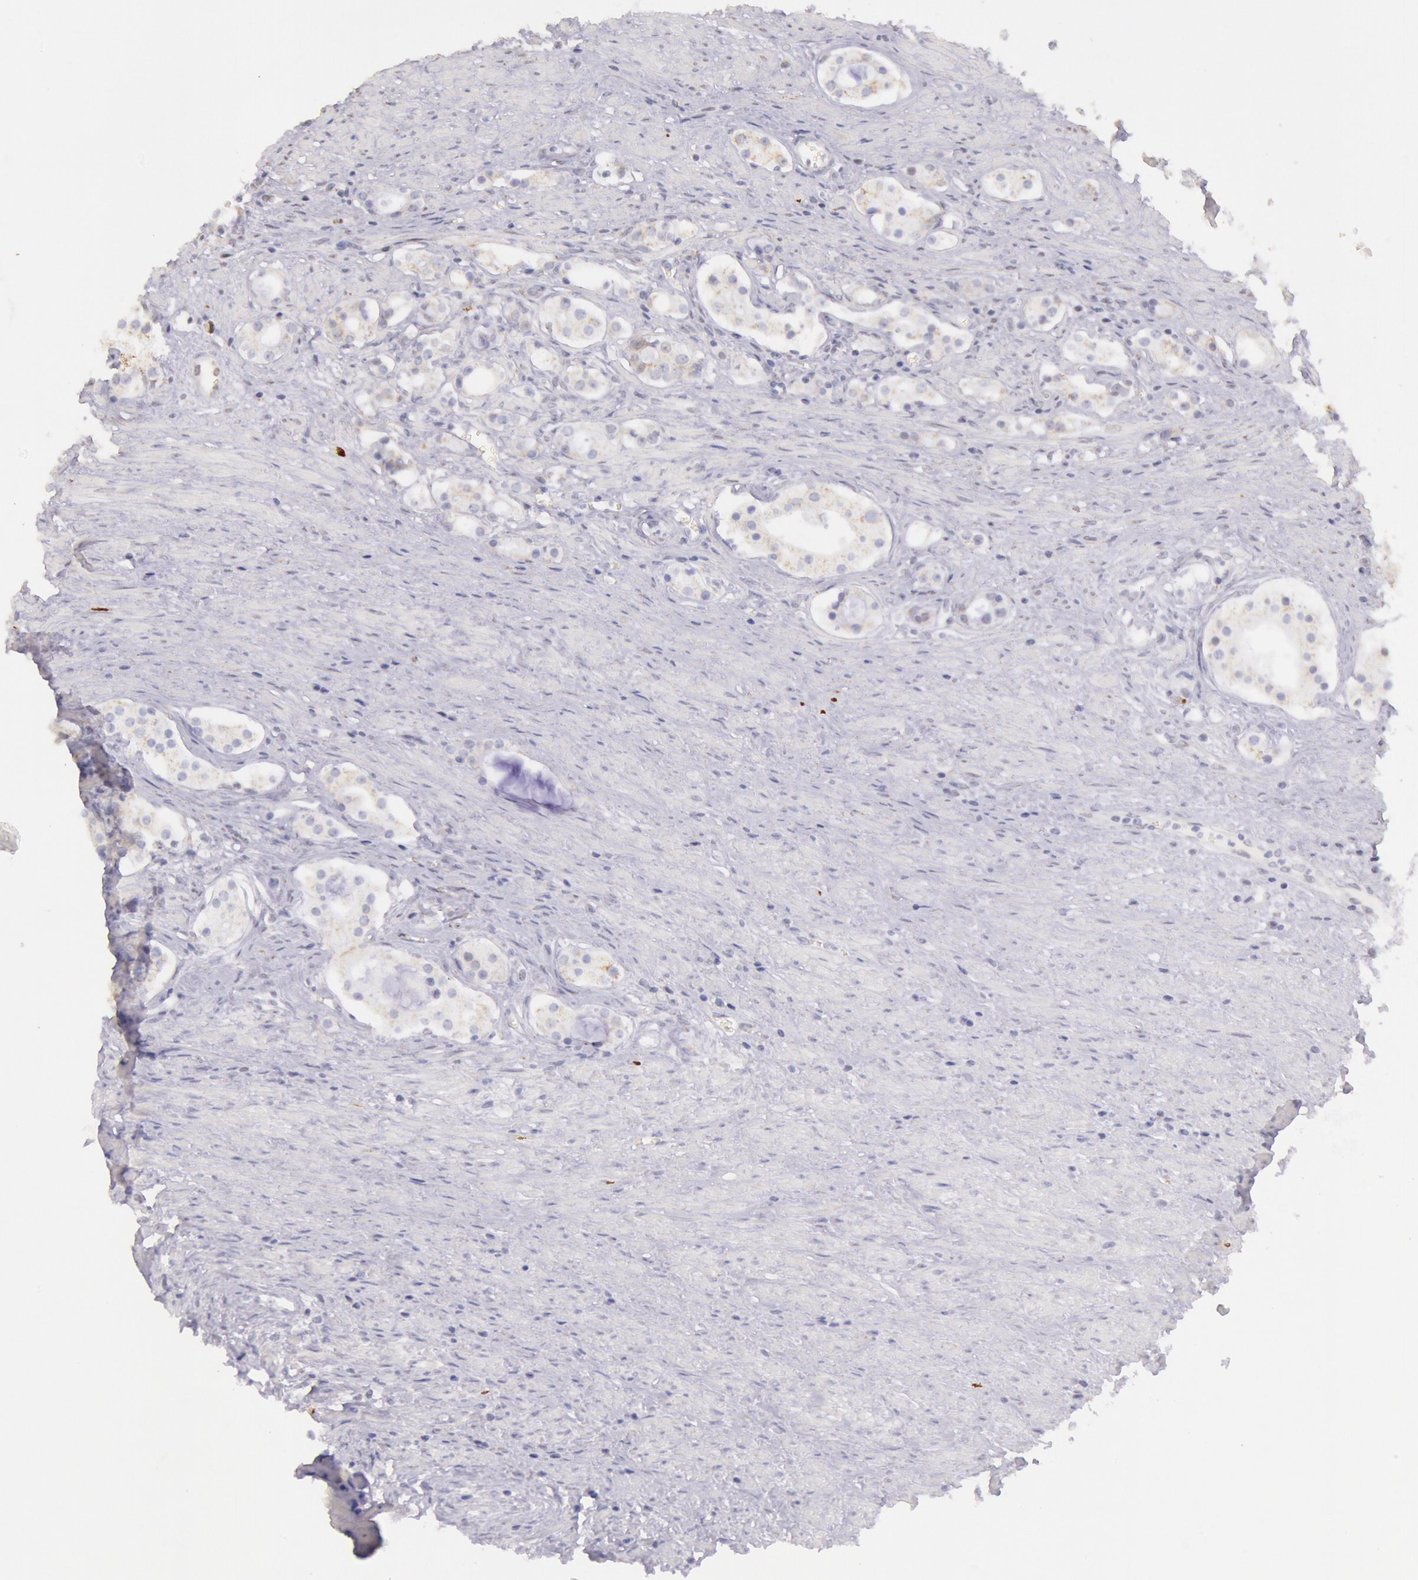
{"staining": {"intensity": "weak", "quantity": "25%-75%", "location": "cytoplasmic/membranous"}, "tissue": "prostate cancer", "cell_type": "Tumor cells", "image_type": "cancer", "snomed": [{"axis": "morphology", "description": "Adenocarcinoma, Medium grade"}, {"axis": "topography", "description": "Prostate"}], "caption": "Protein staining demonstrates weak cytoplasmic/membranous positivity in about 25%-75% of tumor cells in medium-grade adenocarcinoma (prostate). (Brightfield microscopy of DAB IHC at high magnification).", "gene": "FRMD6", "patient": {"sex": "male", "age": 73}}